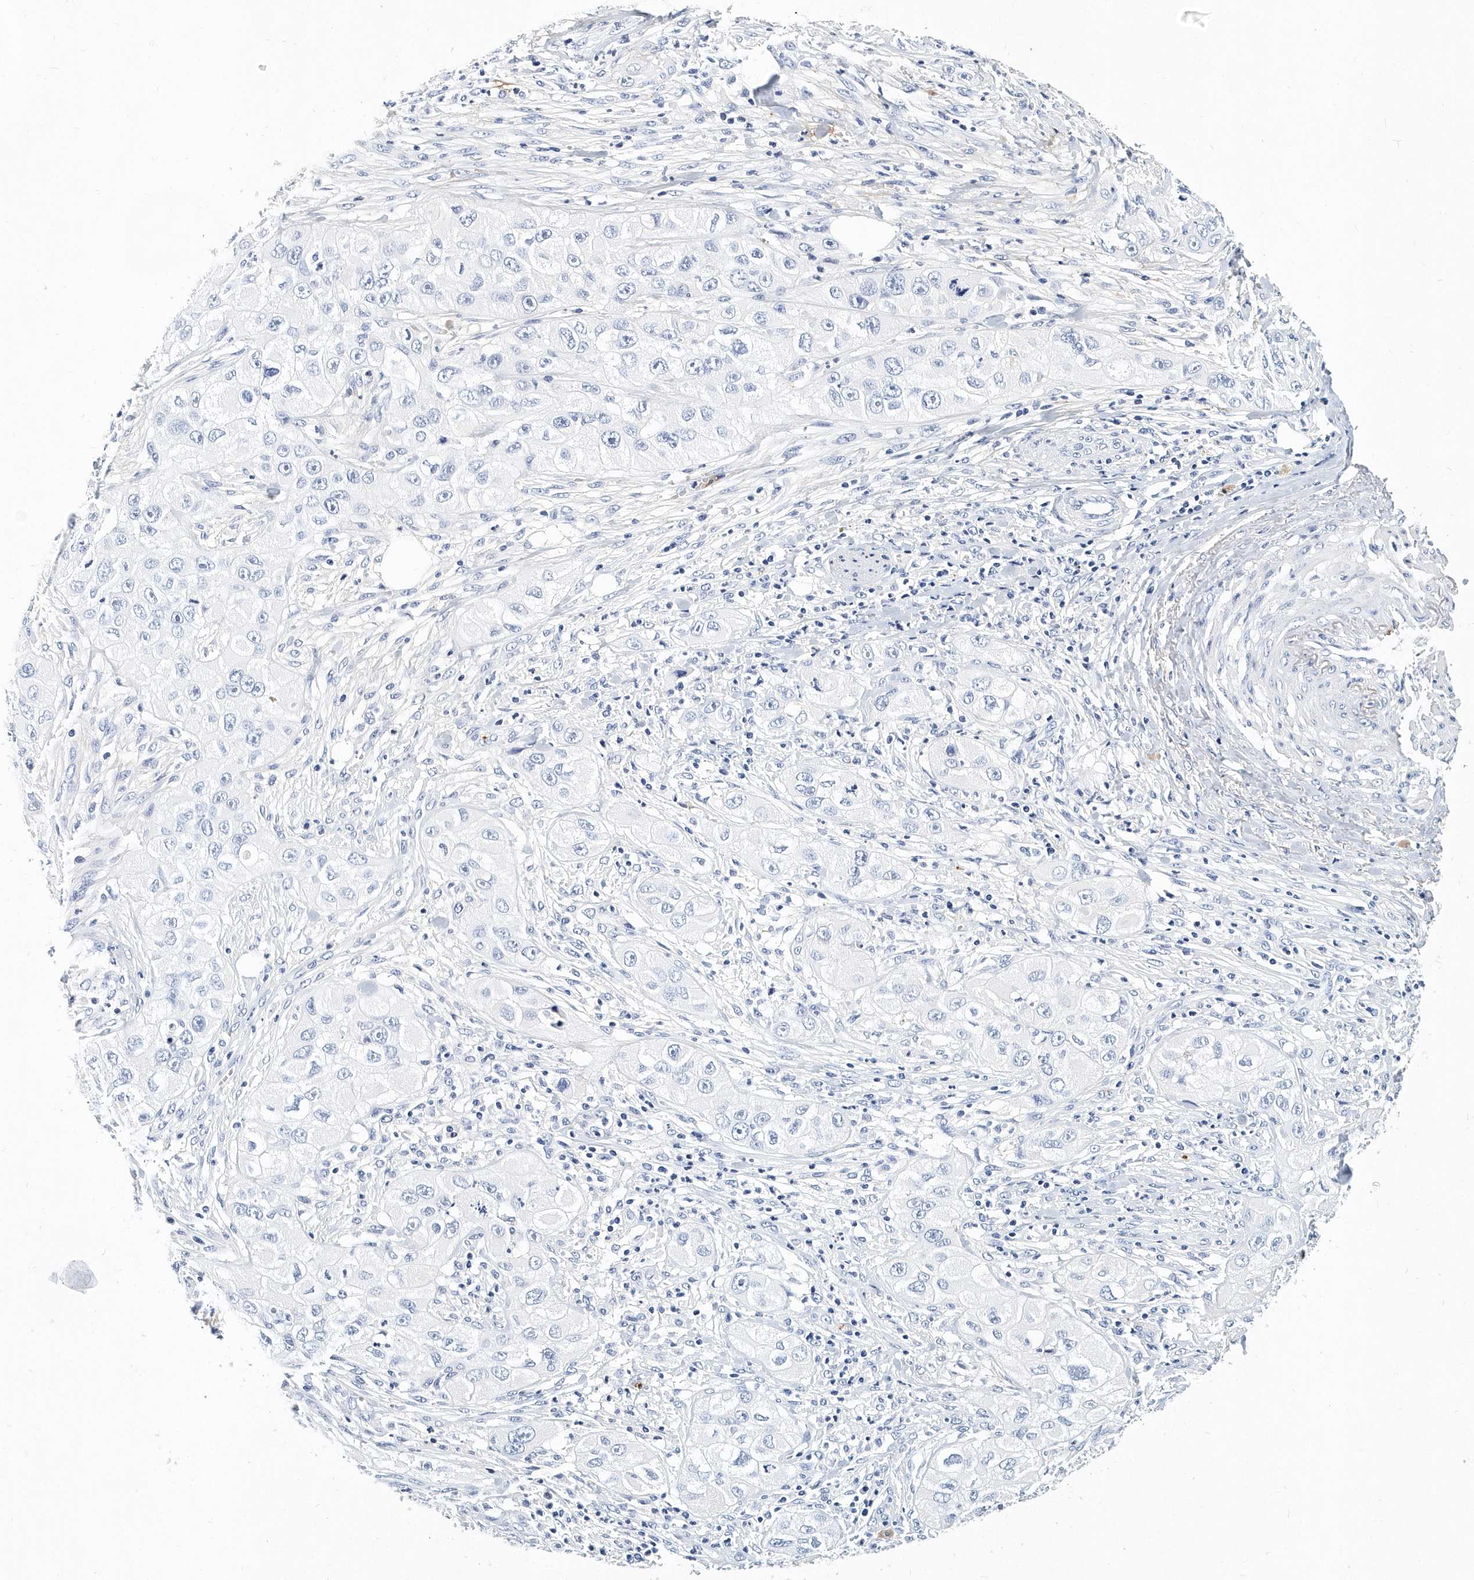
{"staining": {"intensity": "negative", "quantity": "none", "location": "none"}, "tissue": "skin cancer", "cell_type": "Tumor cells", "image_type": "cancer", "snomed": [{"axis": "morphology", "description": "Squamous cell carcinoma, NOS"}, {"axis": "topography", "description": "Skin"}, {"axis": "topography", "description": "Subcutis"}], "caption": "The image displays no significant positivity in tumor cells of skin cancer (squamous cell carcinoma).", "gene": "ITGA2B", "patient": {"sex": "male", "age": 73}}